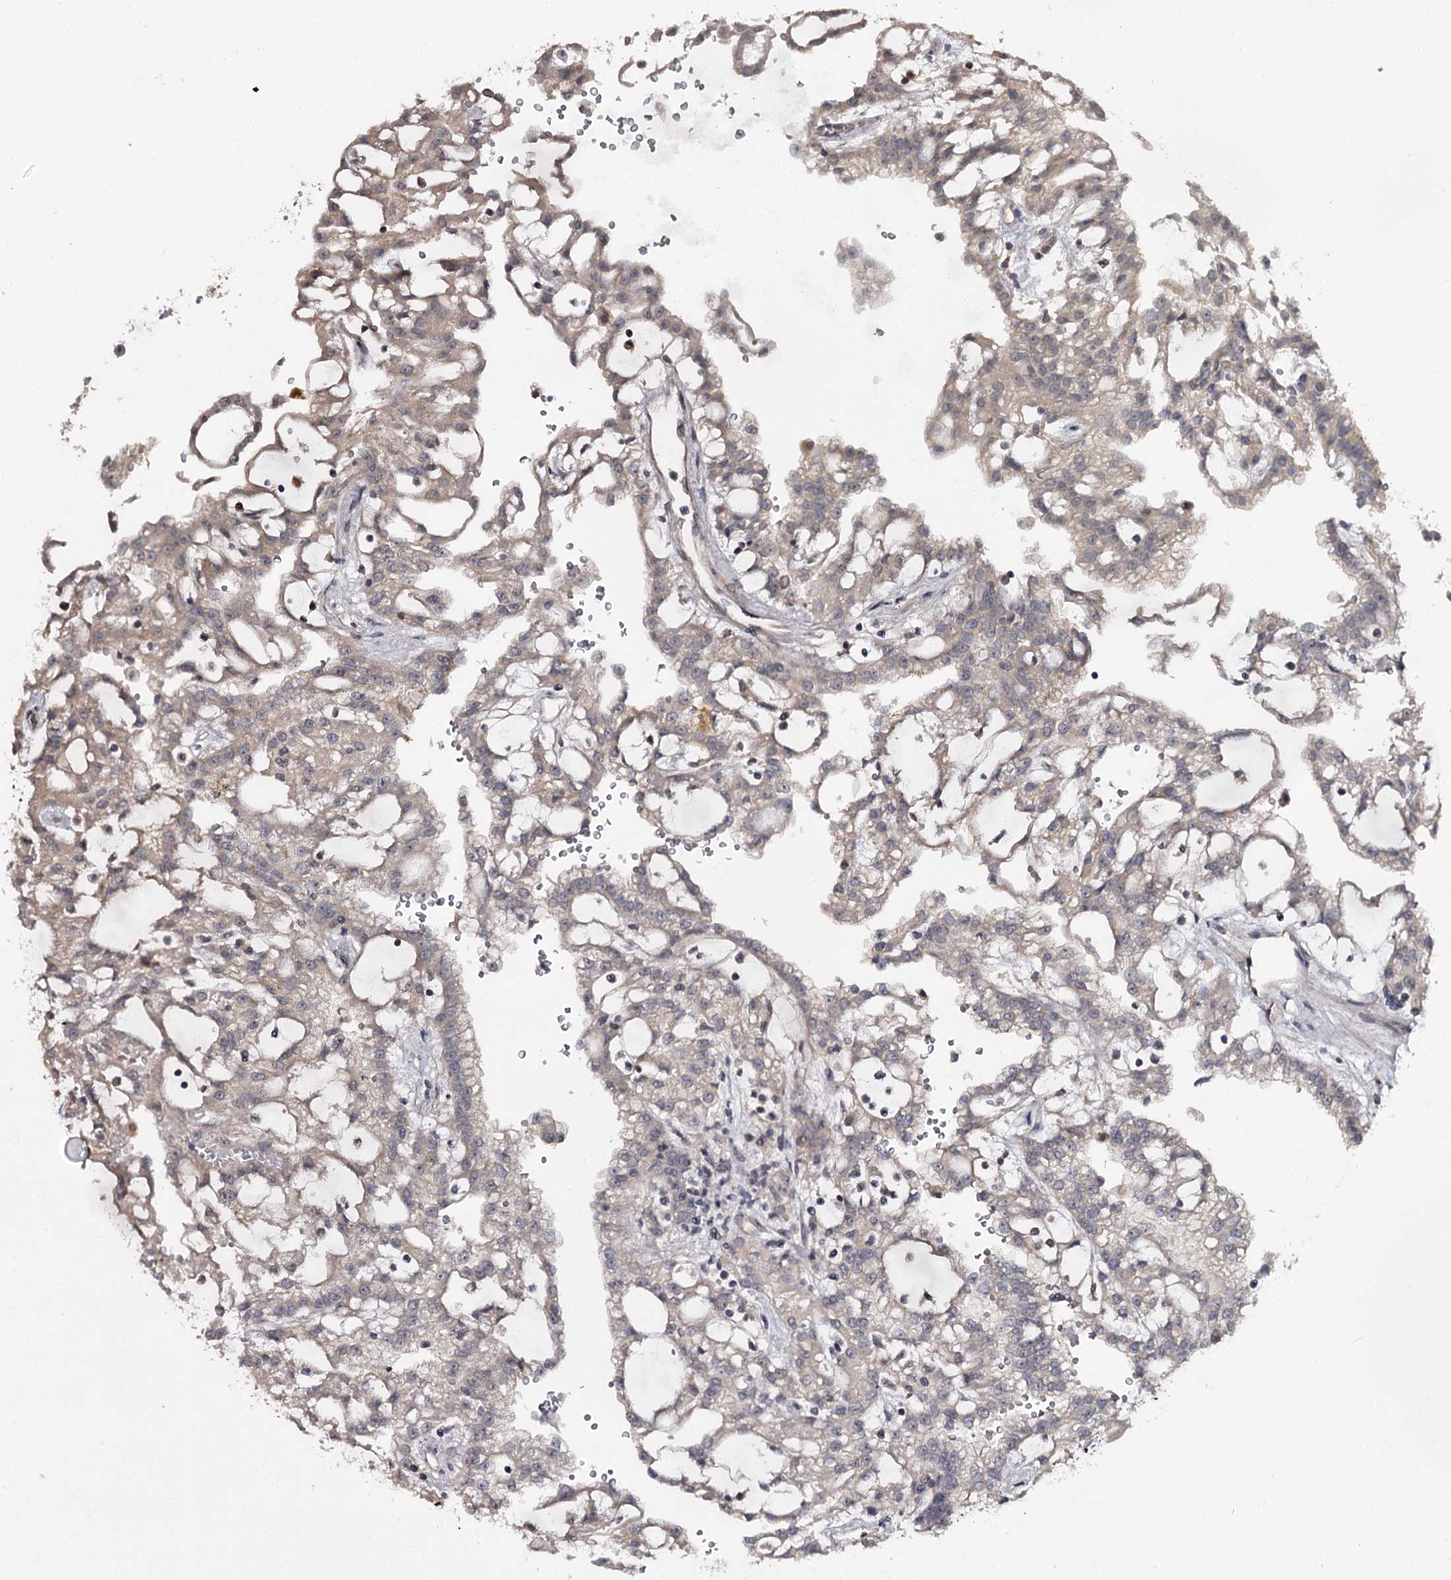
{"staining": {"intensity": "weak", "quantity": "25%-75%", "location": "cytoplasmic/membranous"}, "tissue": "renal cancer", "cell_type": "Tumor cells", "image_type": "cancer", "snomed": [{"axis": "morphology", "description": "Adenocarcinoma, NOS"}, {"axis": "topography", "description": "Kidney"}], "caption": "Immunohistochemical staining of human adenocarcinoma (renal) displays low levels of weak cytoplasmic/membranous positivity in approximately 25%-75% of tumor cells.", "gene": "CWF19L2", "patient": {"sex": "male", "age": 63}}